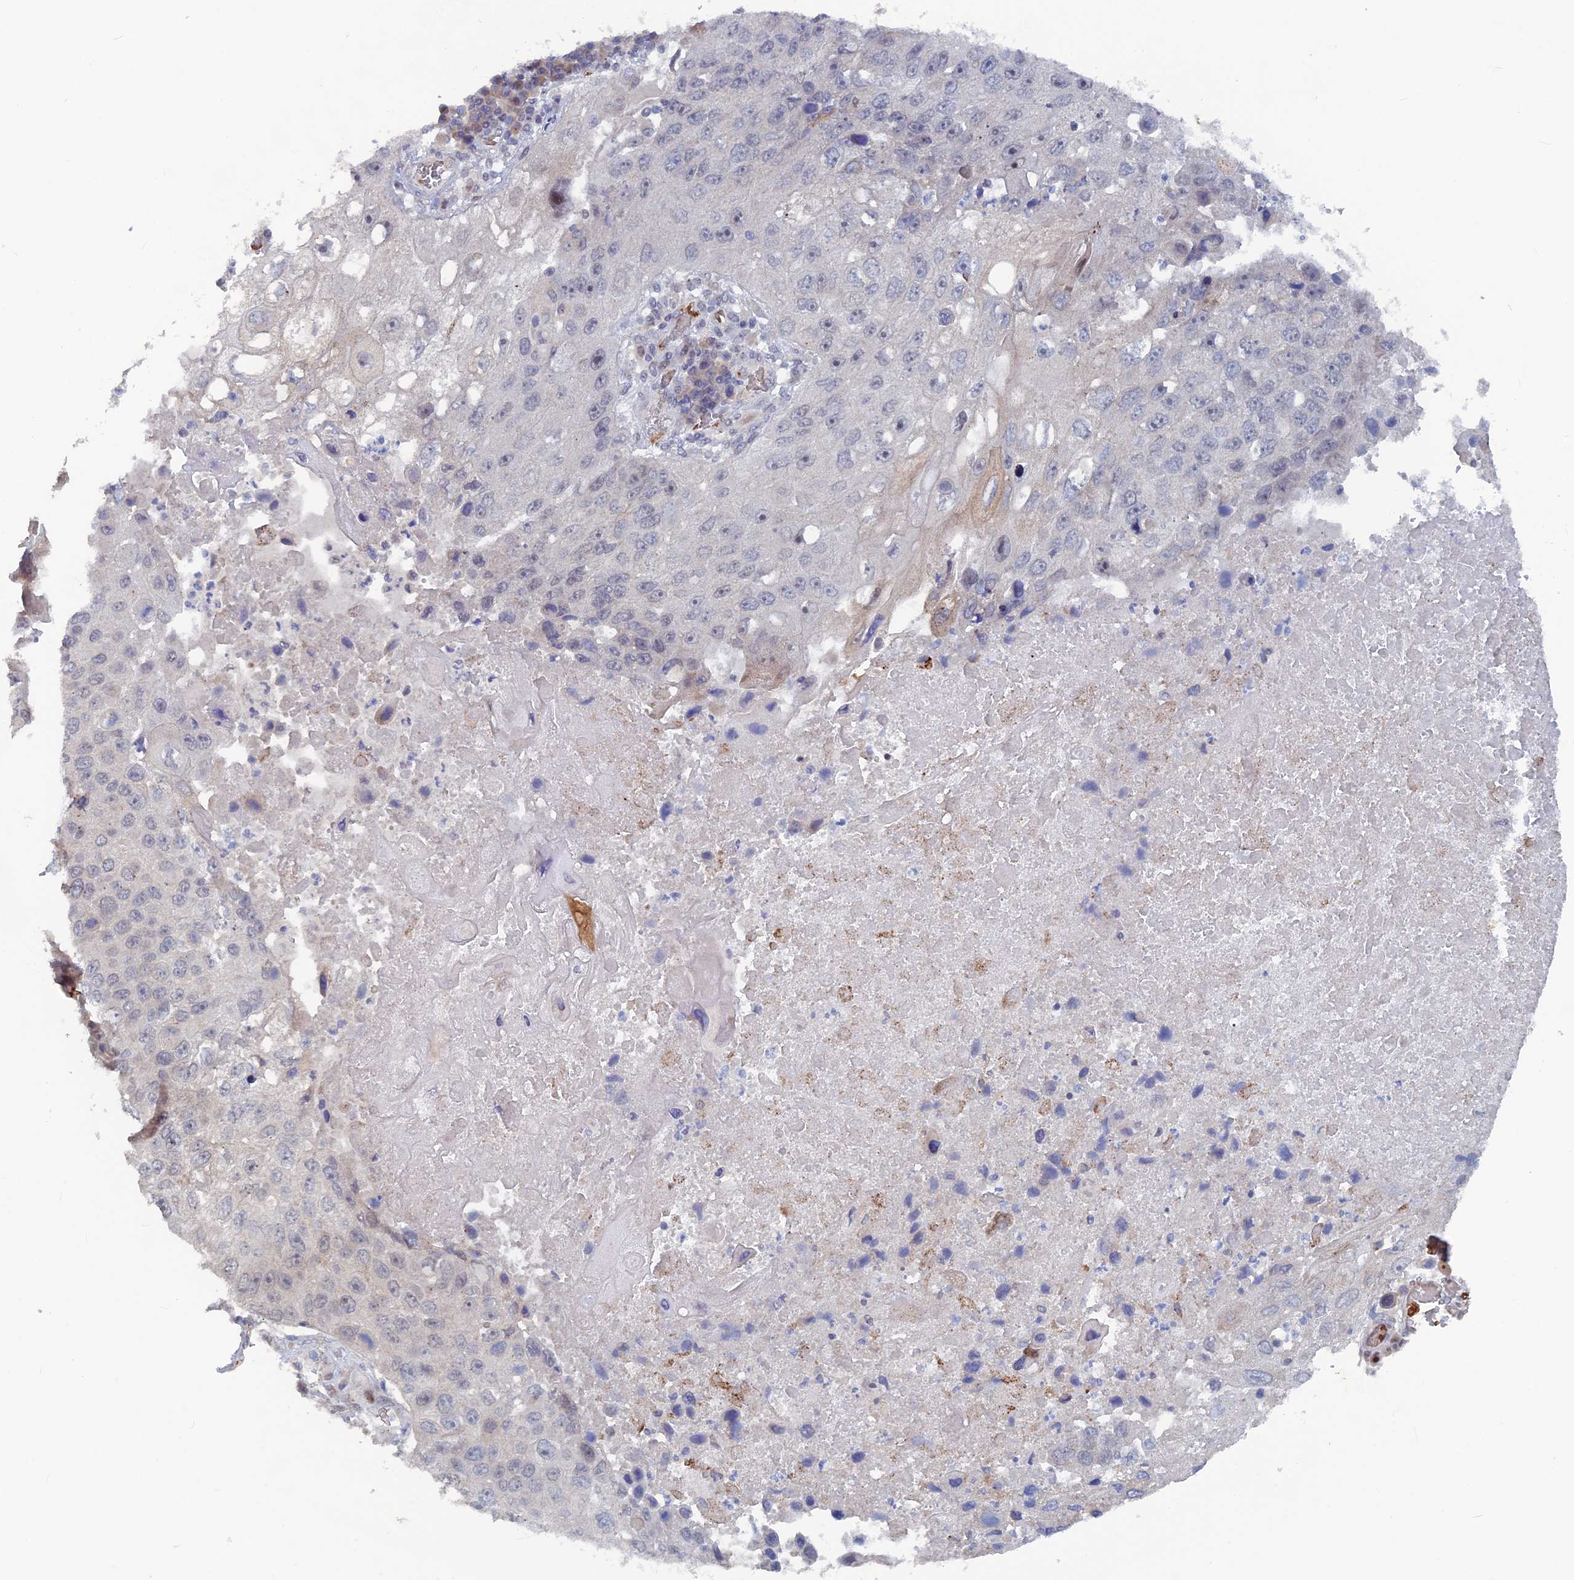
{"staining": {"intensity": "negative", "quantity": "none", "location": "none"}, "tissue": "lung cancer", "cell_type": "Tumor cells", "image_type": "cancer", "snomed": [{"axis": "morphology", "description": "Squamous cell carcinoma, NOS"}, {"axis": "topography", "description": "Lung"}], "caption": "Immunohistochemistry photomicrograph of neoplastic tissue: lung squamous cell carcinoma stained with DAB (3,3'-diaminobenzidine) reveals no significant protein positivity in tumor cells.", "gene": "SH3D21", "patient": {"sex": "male", "age": 61}}